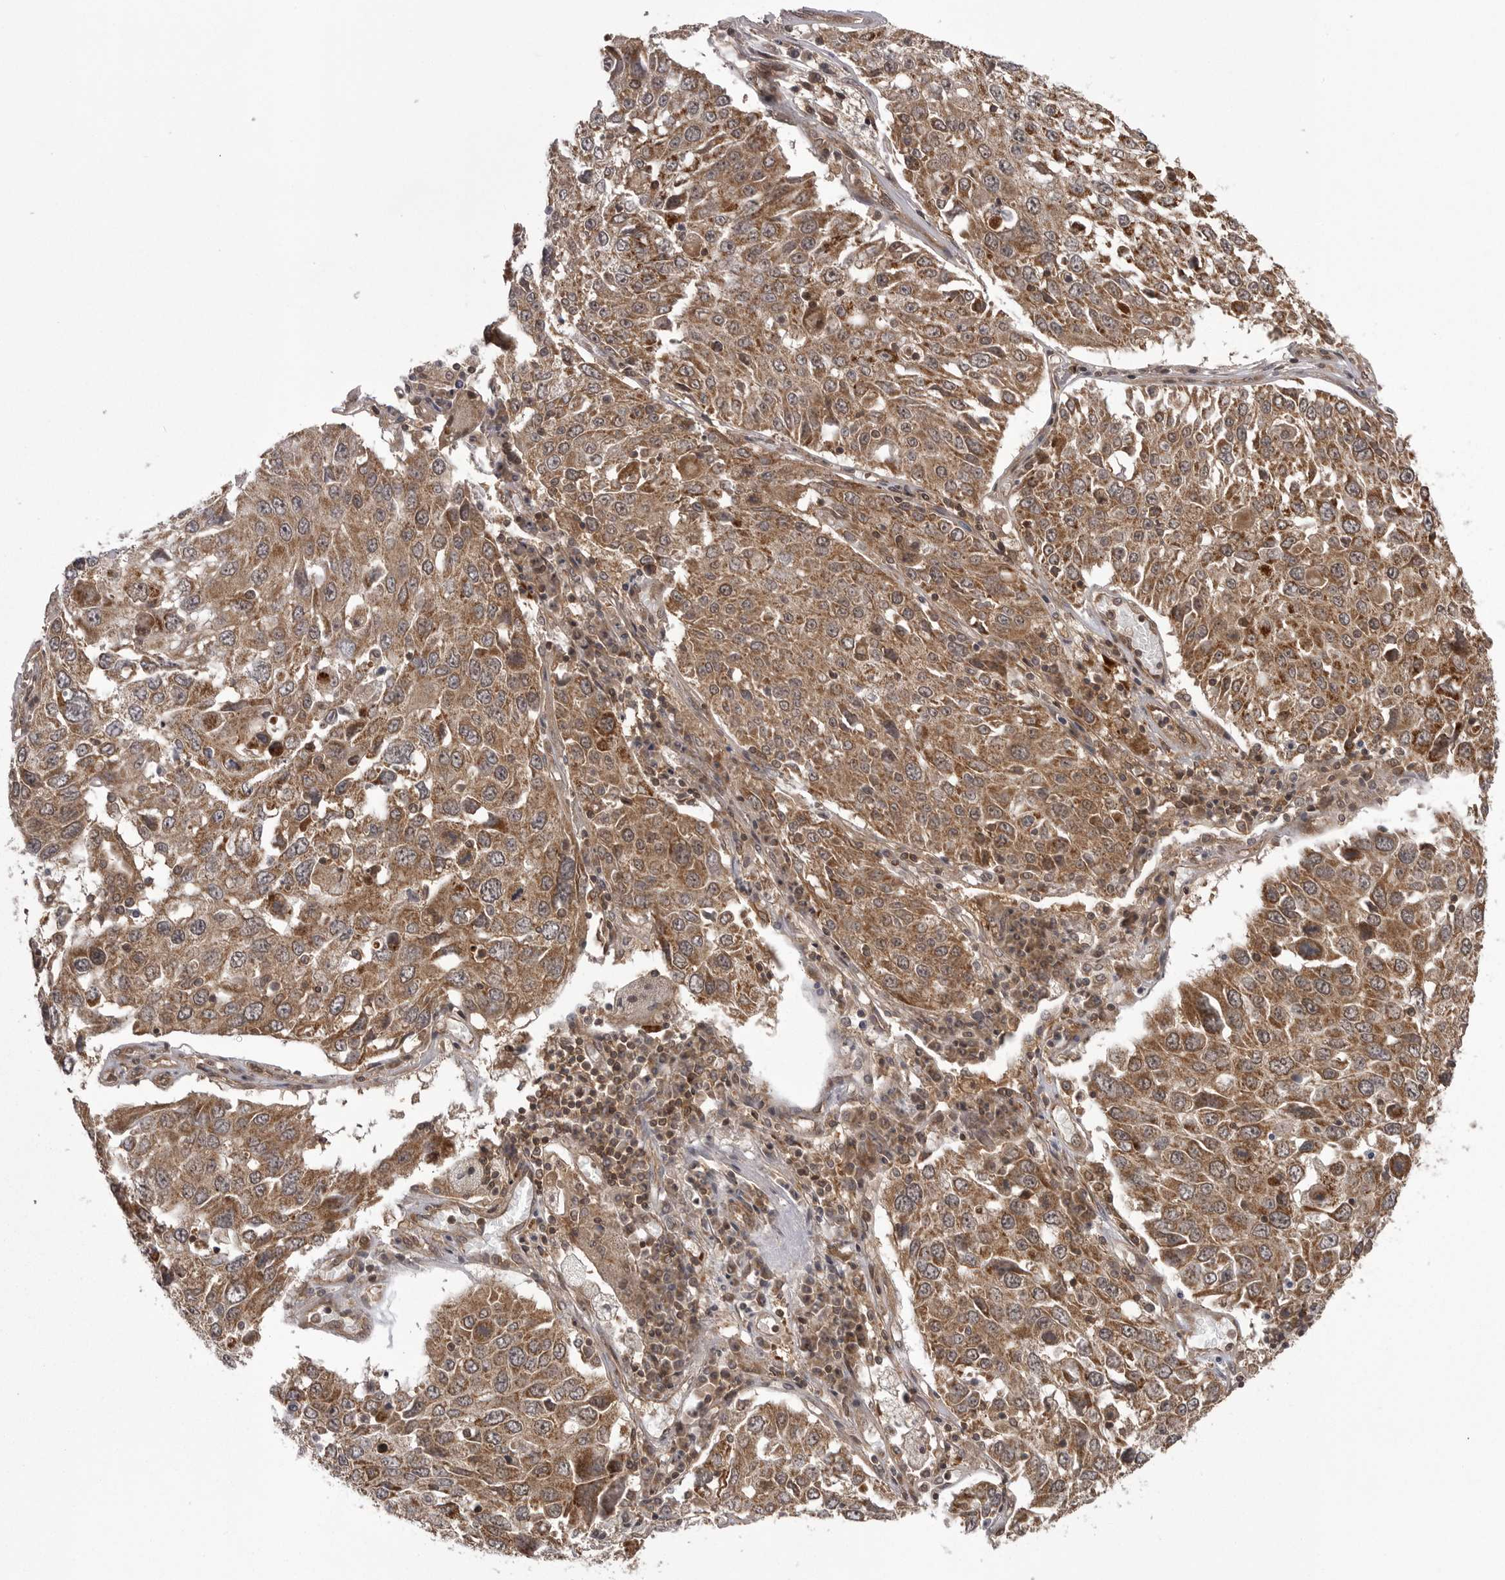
{"staining": {"intensity": "moderate", "quantity": ">75%", "location": "cytoplasmic/membranous"}, "tissue": "lung cancer", "cell_type": "Tumor cells", "image_type": "cancer", "snomed": [{"axis": "morphology", "description": "Squamous cell carcinoma, NOS"}, {"axis": "topography", "description": "Lung"}], "caption": "Immunohistochemical staining of human squamous cell carcinoma (lung) displays medium levels of moderate cytoplasmic/membranous protein staining in about >75% of tumor cells.", "gene": "STK24", "patient": {"sex": "male", "age": 65}}